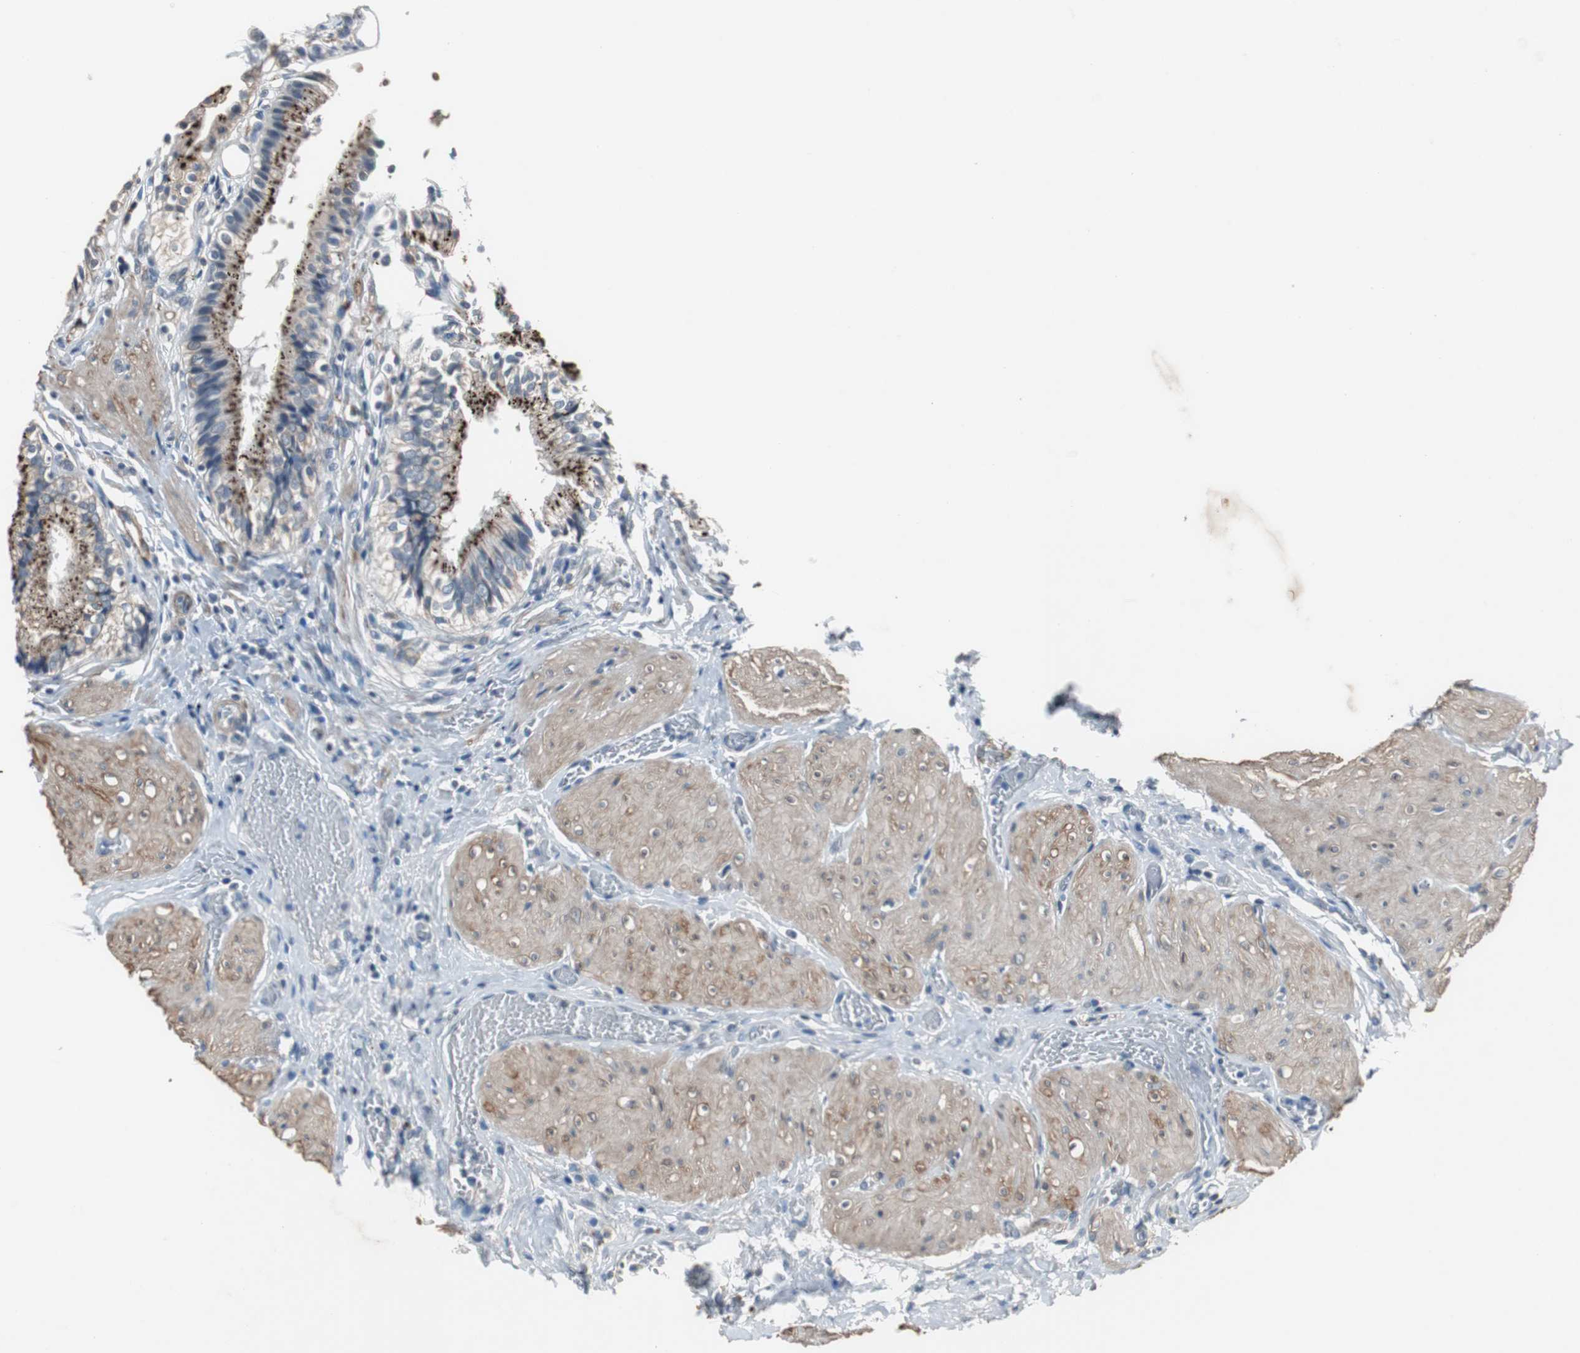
{"staining": {"intensity": "strong", "quantity": ">75%", "location": "cytoplasmic/membranous"}, "tissue": "gallbladder", "cell_type": "Glandular cells", "image_type": "normal", "snomed": [{"axis": "morphology", "description": "Normal tissue, NOS"}, {"axis": "topography", "description": "Gallbladder"}], "caption": "Immunohistochemical staining of unremarkable human gallbladder reveals high levels of strong cytoplasmic/membranous staining in about >75% of glandular cells. Nuclei are stained in blue.", "gene": "PCYT1B", "patient": {"sex": "male", "age": 65}}